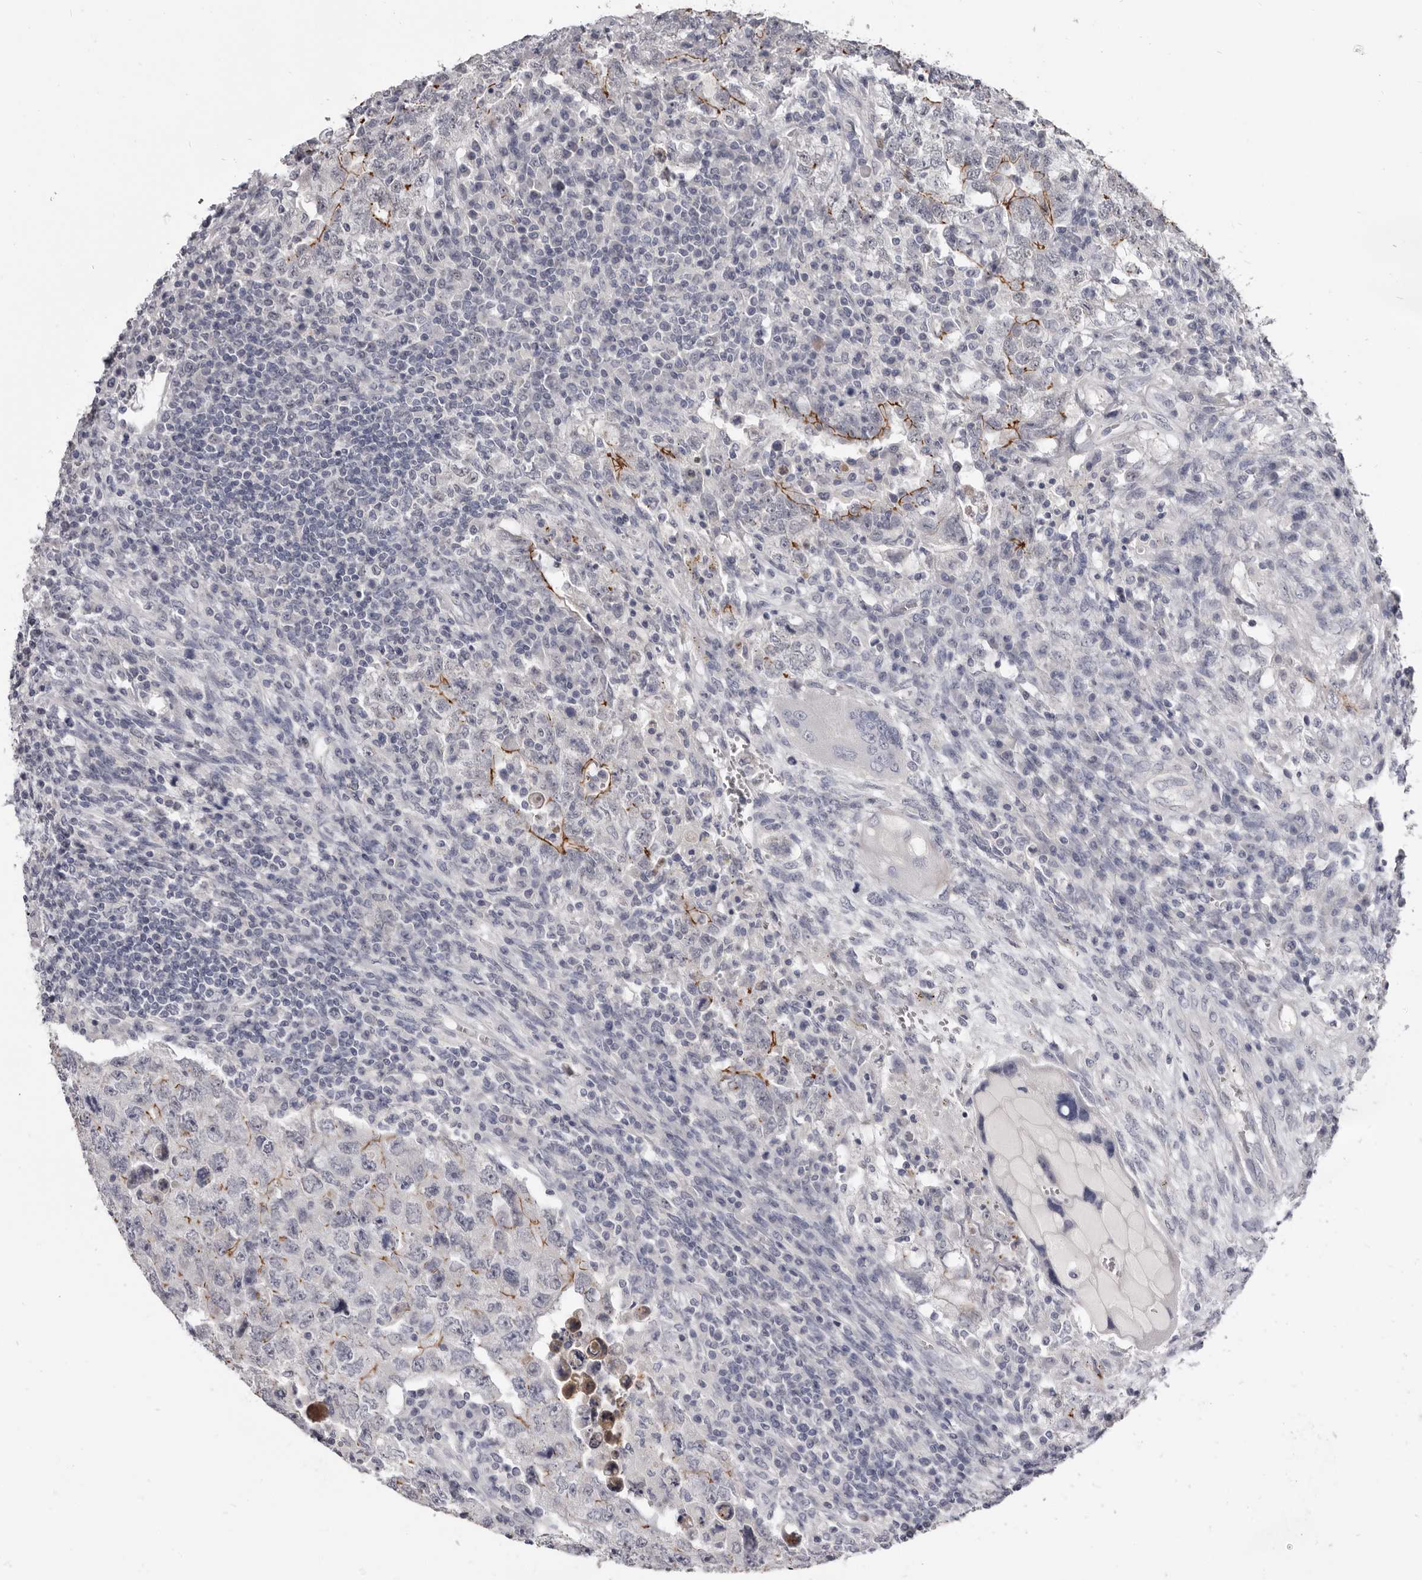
{"staining": {"intensity": "moderate", "quantity": "25%-75%", "location": "cytoplasmic/membranous"}, "tissue": "testis cancer", "cell_type": "Tumor cells", "image_type": "cancer", "snomed": [{"axis": "morphology", "description": "Carcinoma, Embryonal, NOS"}, {"axis": "topography", "description": "Testis"}], "caption": "Testis cancer (embryonal carcinoma) stained with IHC reveals moderate cytoplasmic/membranous expression in approximately 25%-75% of tumor cells. (DAB (3,3'-diaminobenzidine) IHC with brightfield microscopy, high magnification).", "gene": "CGN", "patient": {"sex": "male", "age": 26}}